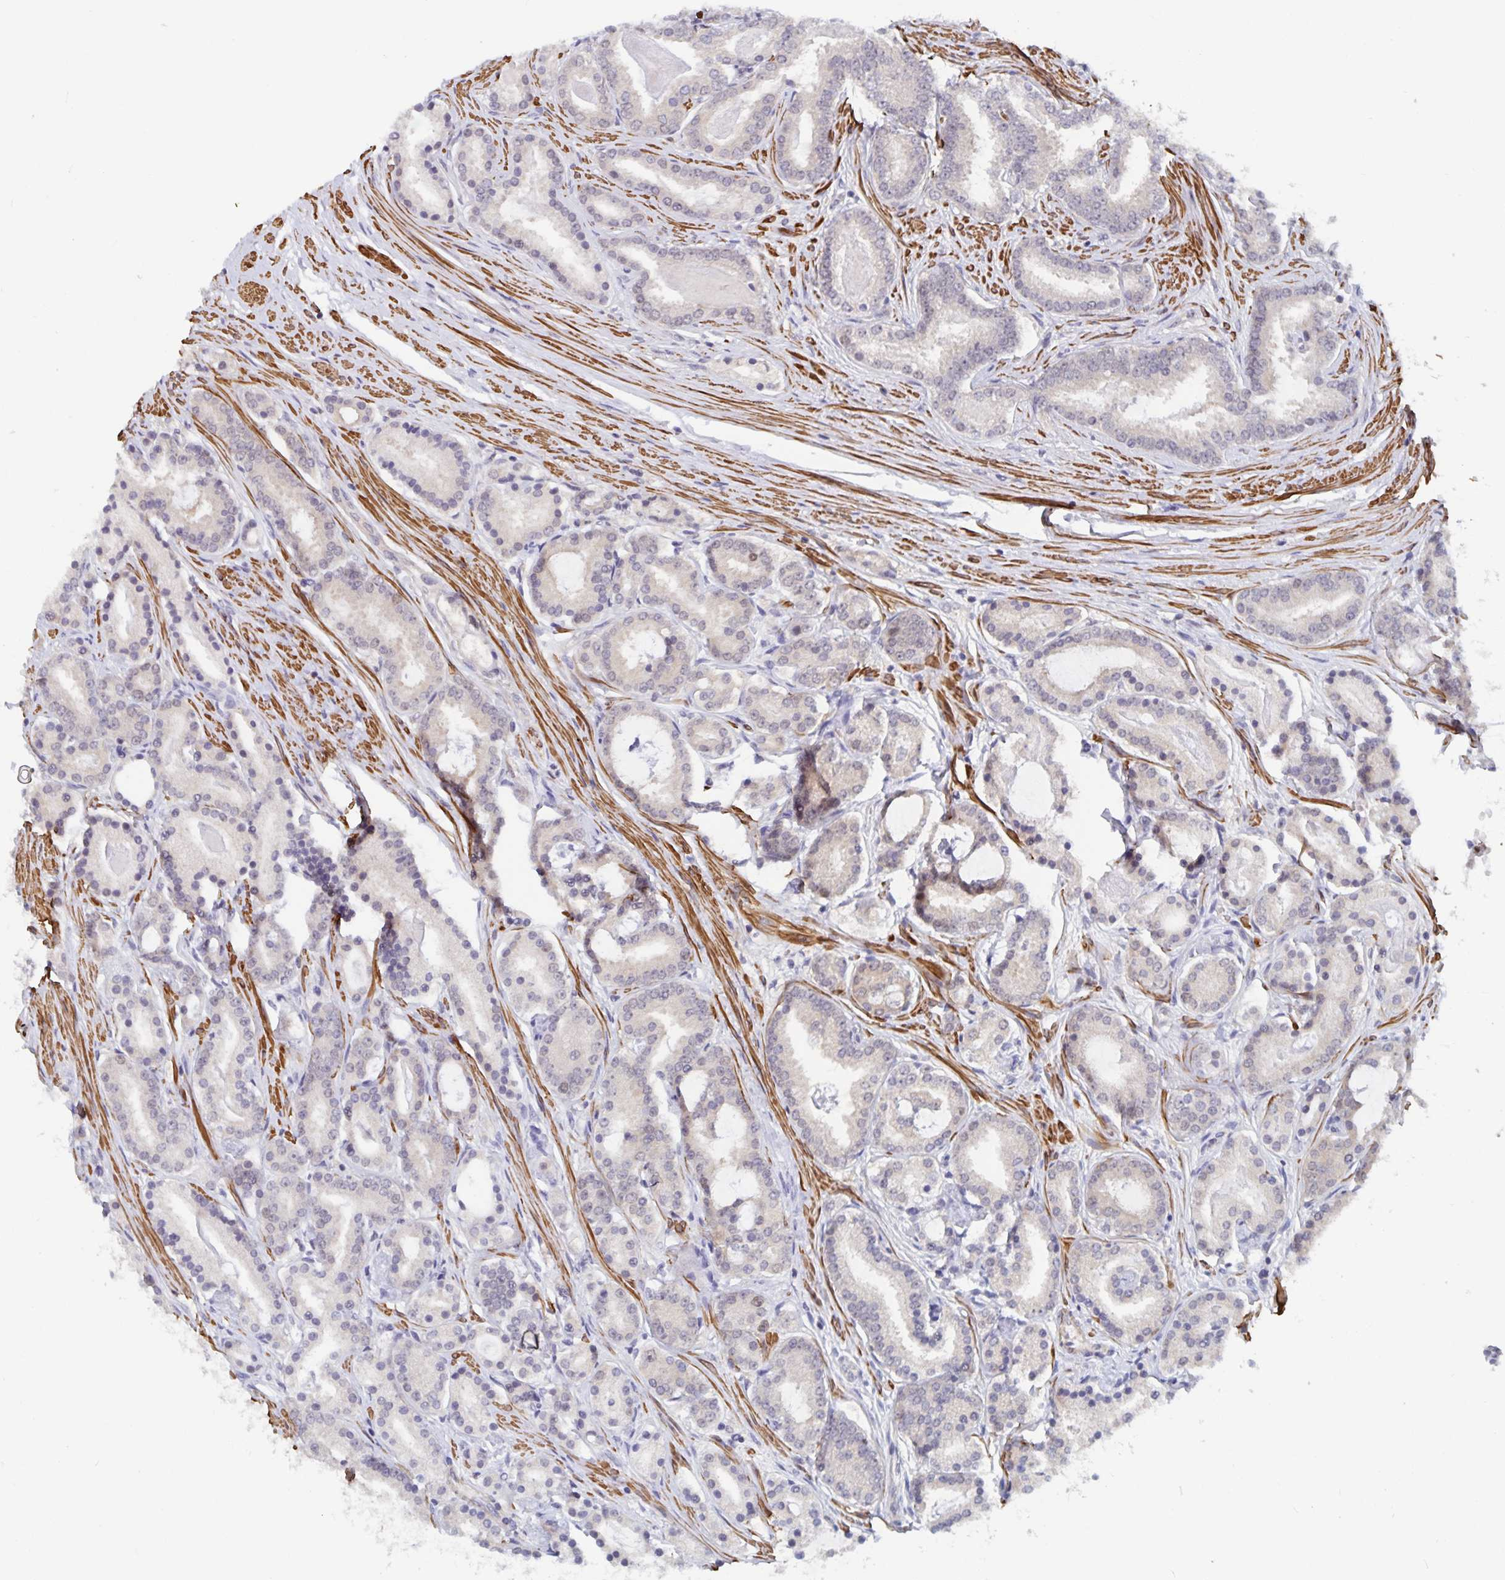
{"staining": {"intensity": "negative", "quantity": "none", "location": "none"}, "tissue": "prostate cancer", "cell_type": "Tumor cells", "image_type": "cancer", "snomed": [{"axis": "morphology", "description": "Adenocarcinoma, High grade"}, {"axis": "topography", "description": "Prostate"}], "caption": "Tumor cells show no significant staining in prostate cancer (adenocarcinoma (high-grade)).", "gene": "BAG6", "patient": {"sex": "male", "age": 63}}